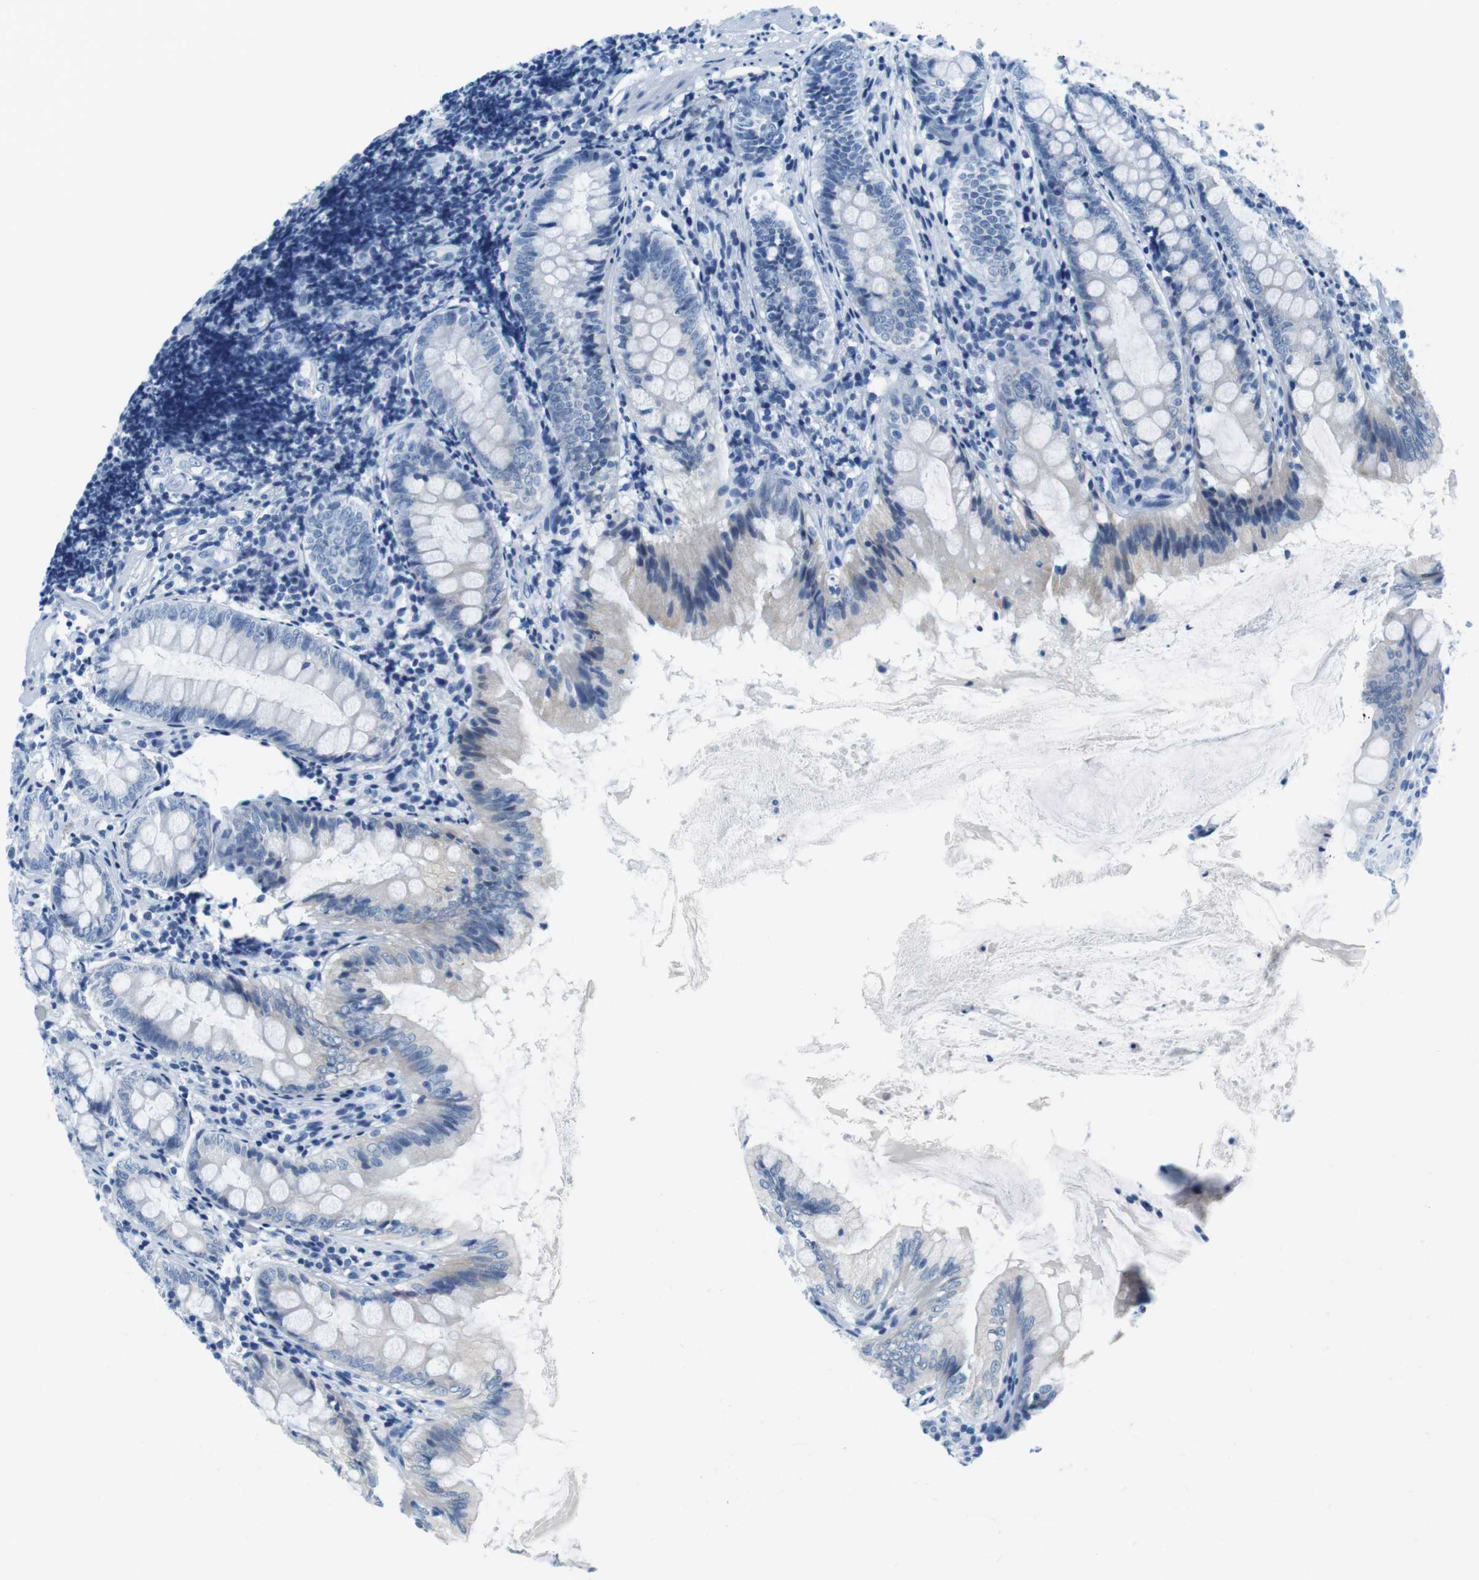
{"staining": {"intensity": "weak", "quantity": "<25%", "location": "cytoplasmic/membranous"}, "tissue": "appendix", "cell_type": "Glandular cells", "image_type": "normal", "snomed": [{"axis": "morphology", "description": "Normal tissue, NOS"}, {"axis": "topography", "description": "Appendix"}], "caption": "Immunohistochemistry micrograph of unremarkable appendix stained for a protein (brown), which exhibits no staining in glandular cells. Nuclei are stained in blue.", "gene": "CYP2C9", "patient": {"sex": "female", "age": 77}}